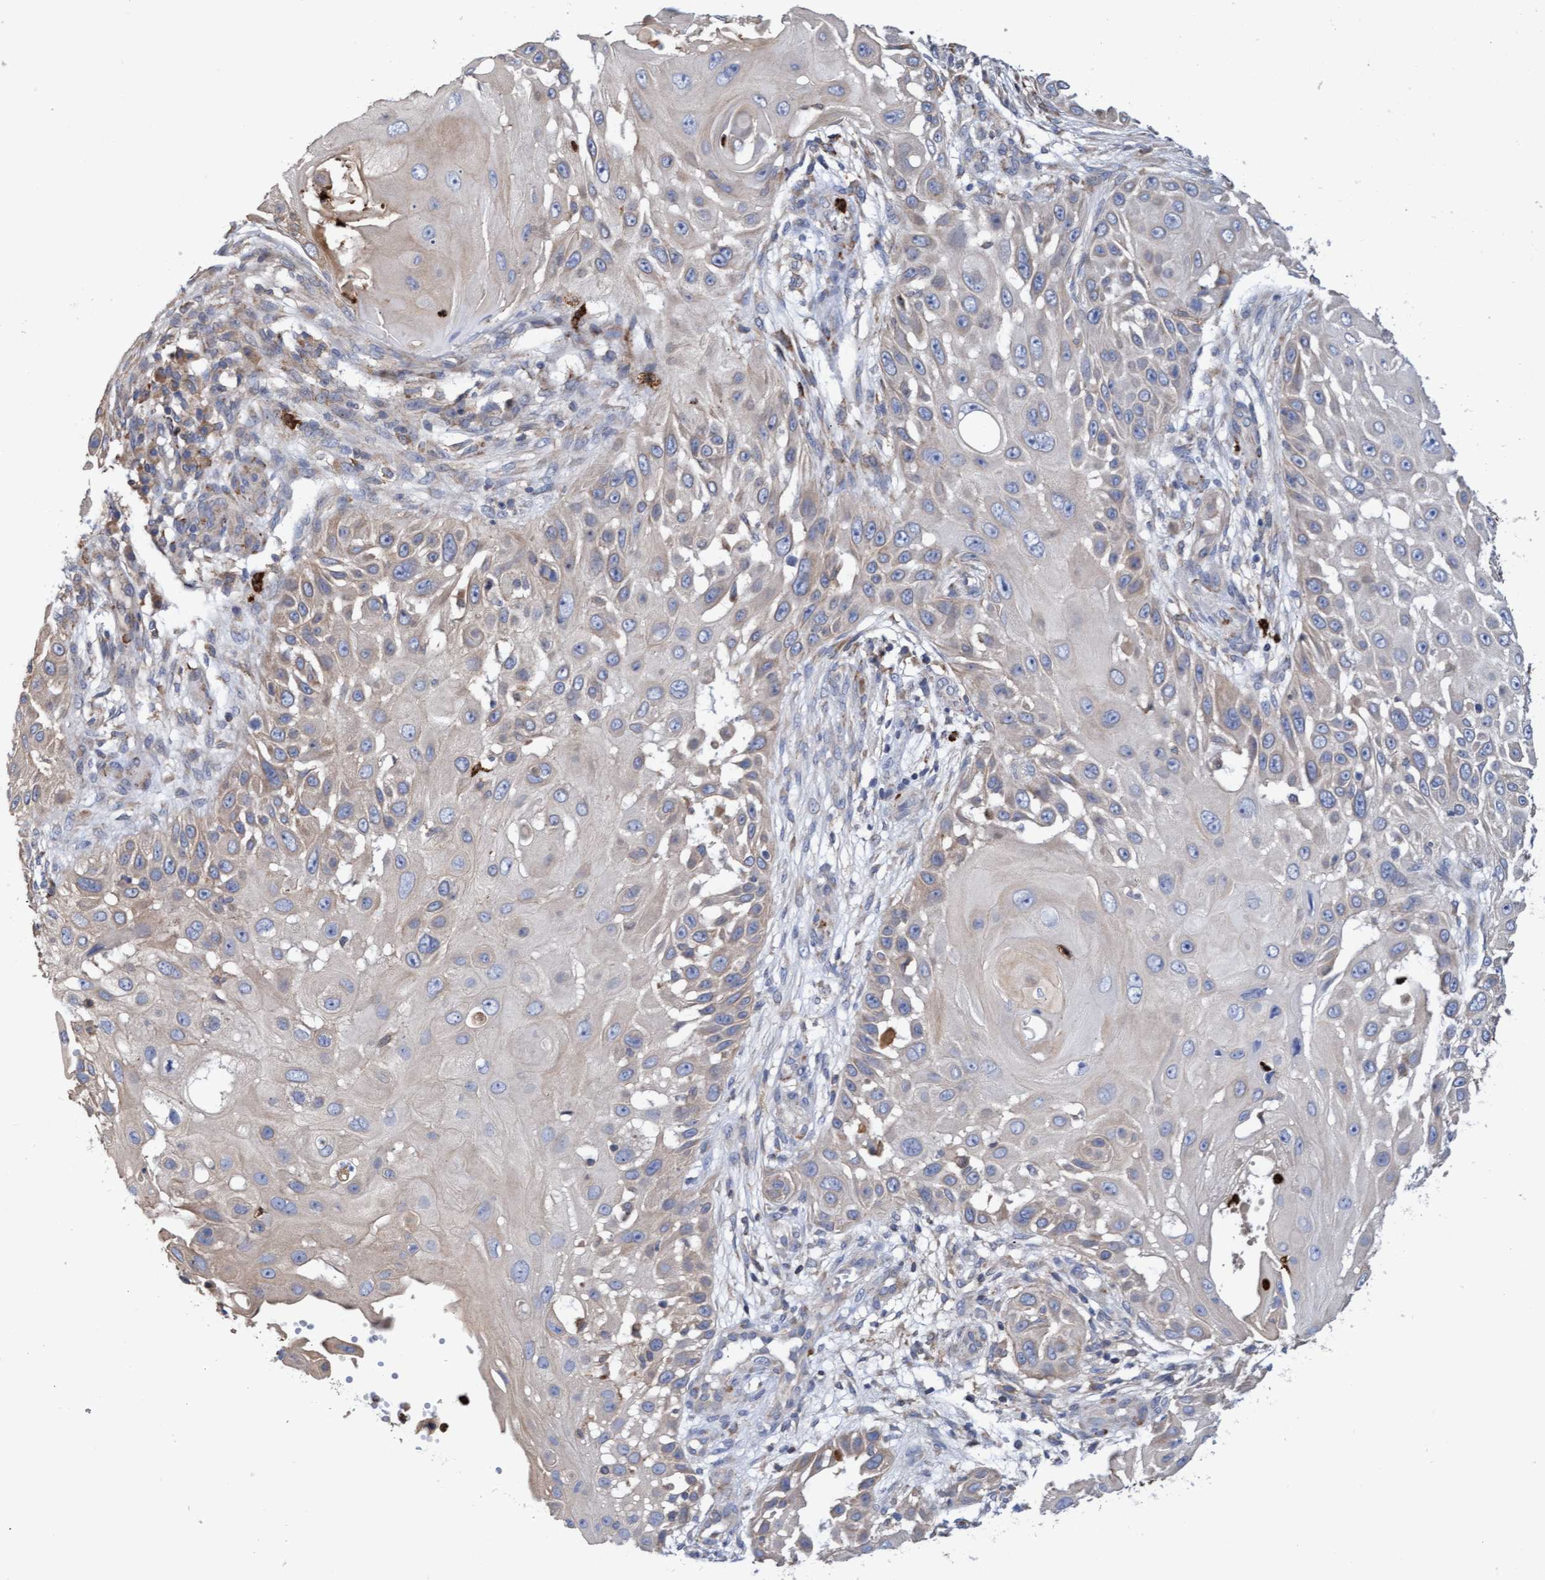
{"staining": {"intensity": "negative", "quantity": "none", "location": "none"}, "tissue": "skin cancer", "cell_type": "Tumor cells", "image_type": "cancer", "snomed": [{"axis": "morphology", "description": "Squamous cell carcinoma, NOS"}, {"axis": "topography", "description": "Skin"}], "caption": "An immunohistochemistry histopathology image of skin squamous cell carcinoma is shown. There is no staining in tumor cells of skin squamous cell carcinoma.", "gene": "MMP8", "patient": {"sex": "female", "age": 44}}